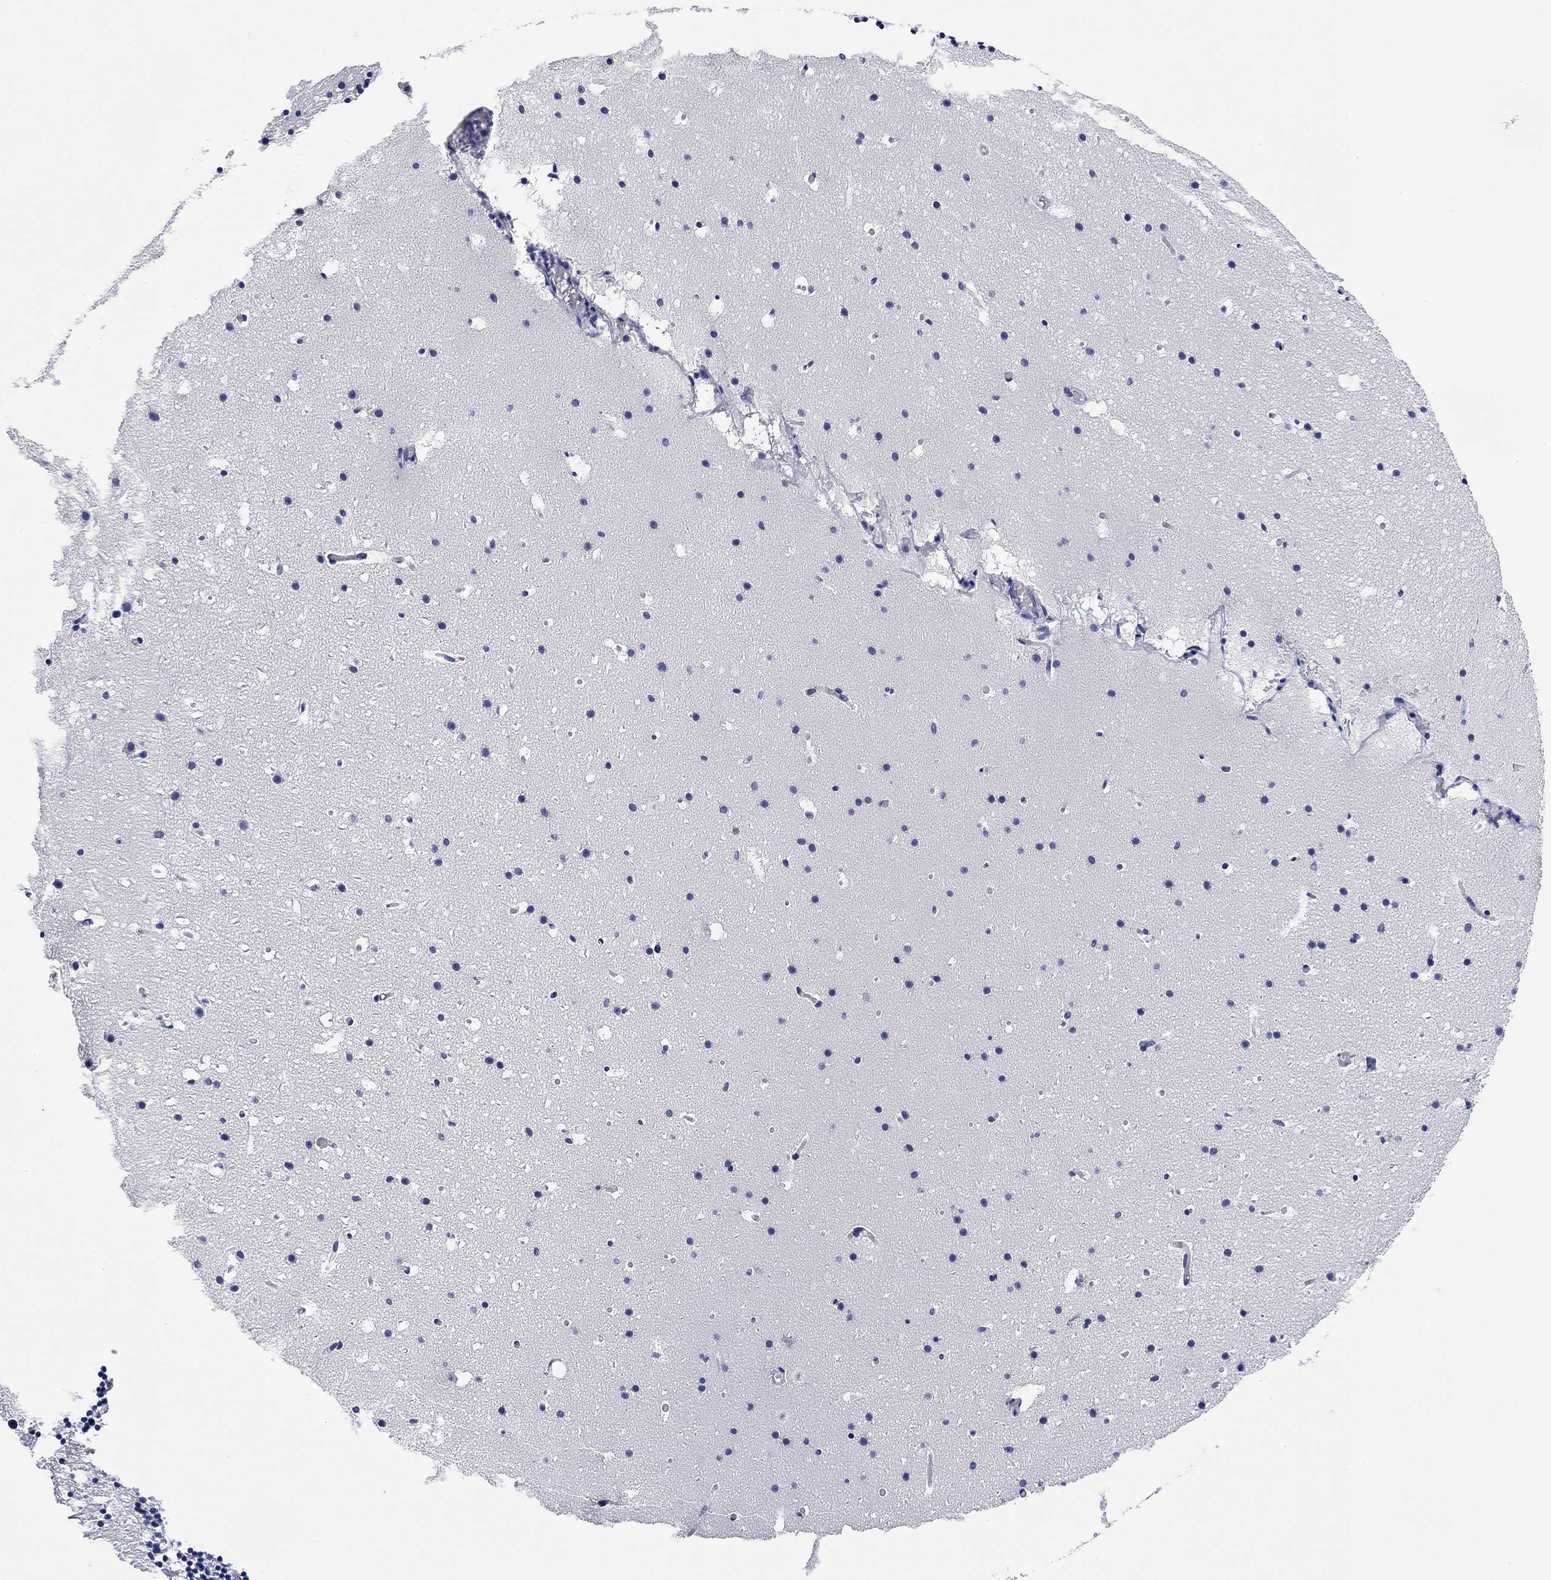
{"staining": {"intensity": "negative", "quantity": "none", "location": "none"}, "tissue": "cerebellum", "cell_type": "Cells in granular layer", "image_type": "normal", "snomed": [{"axis": "morphology", "description": "Normal tissue, NOS"}, {"axis": "topography", "description": "Cerebellum"}], "caption": "High power microscopy image of an IHC histopathology image of normal cerebellum, revealing no significant staining in cells in granular layer.", "gene": "RGS1", "patient": {"sex": "male", "age": 37}}